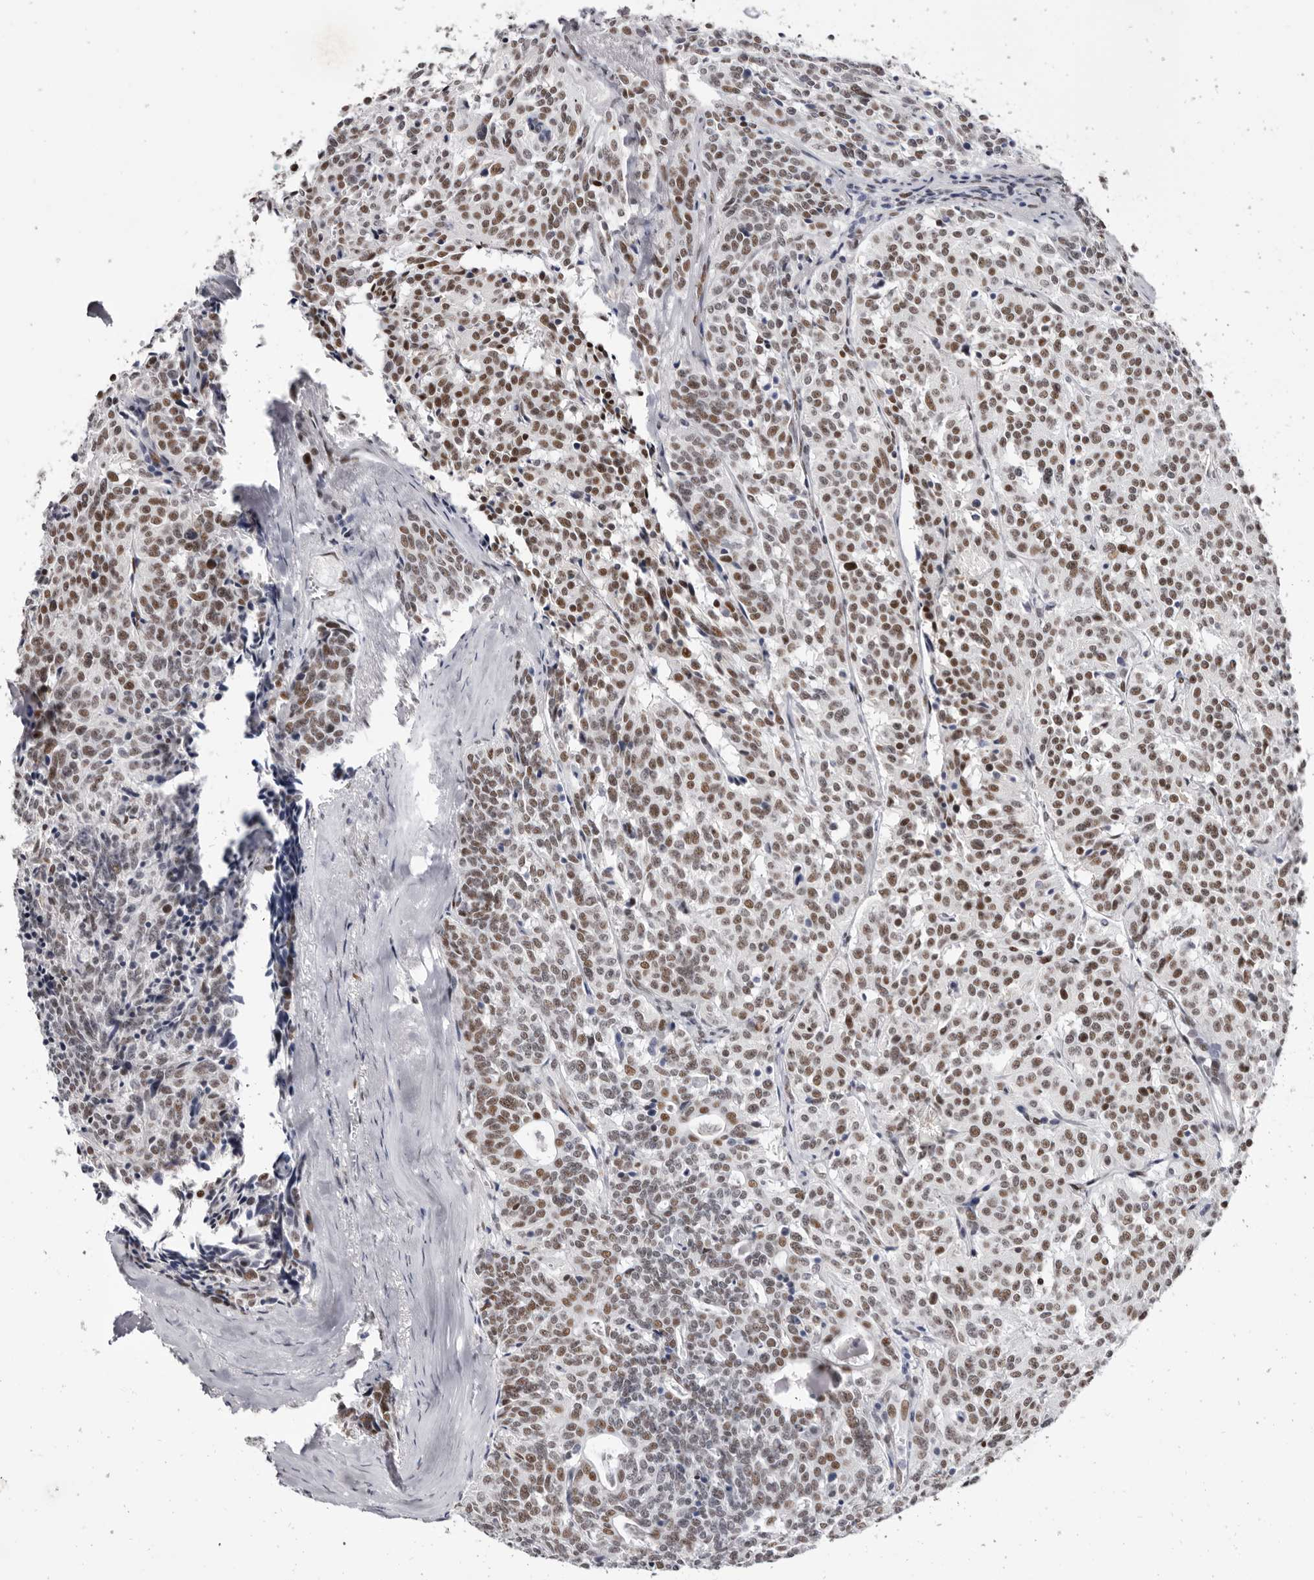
{"staining": {"intensity": "moderate", "quantity": ">75%", "location": "nuclear"}, "tissue": "carcinoid", "cell_type": "Tumor cells", "image_type": "cancer", "snomed": [{"axis": "morphology", "description": "Carcinoid, malignant, NOS"}, {"axis": "topography", "description": "Lung"}], "caption": "Moderate nuclear positivity is present in about >75% of tumor cells in carcinoid. Immunohistochemistry (ihc) stains the protein of interest in brown and the nuclei are stained blue.", "gene": "ZNF326", "patient": {"sex": "female", "age": 46}}